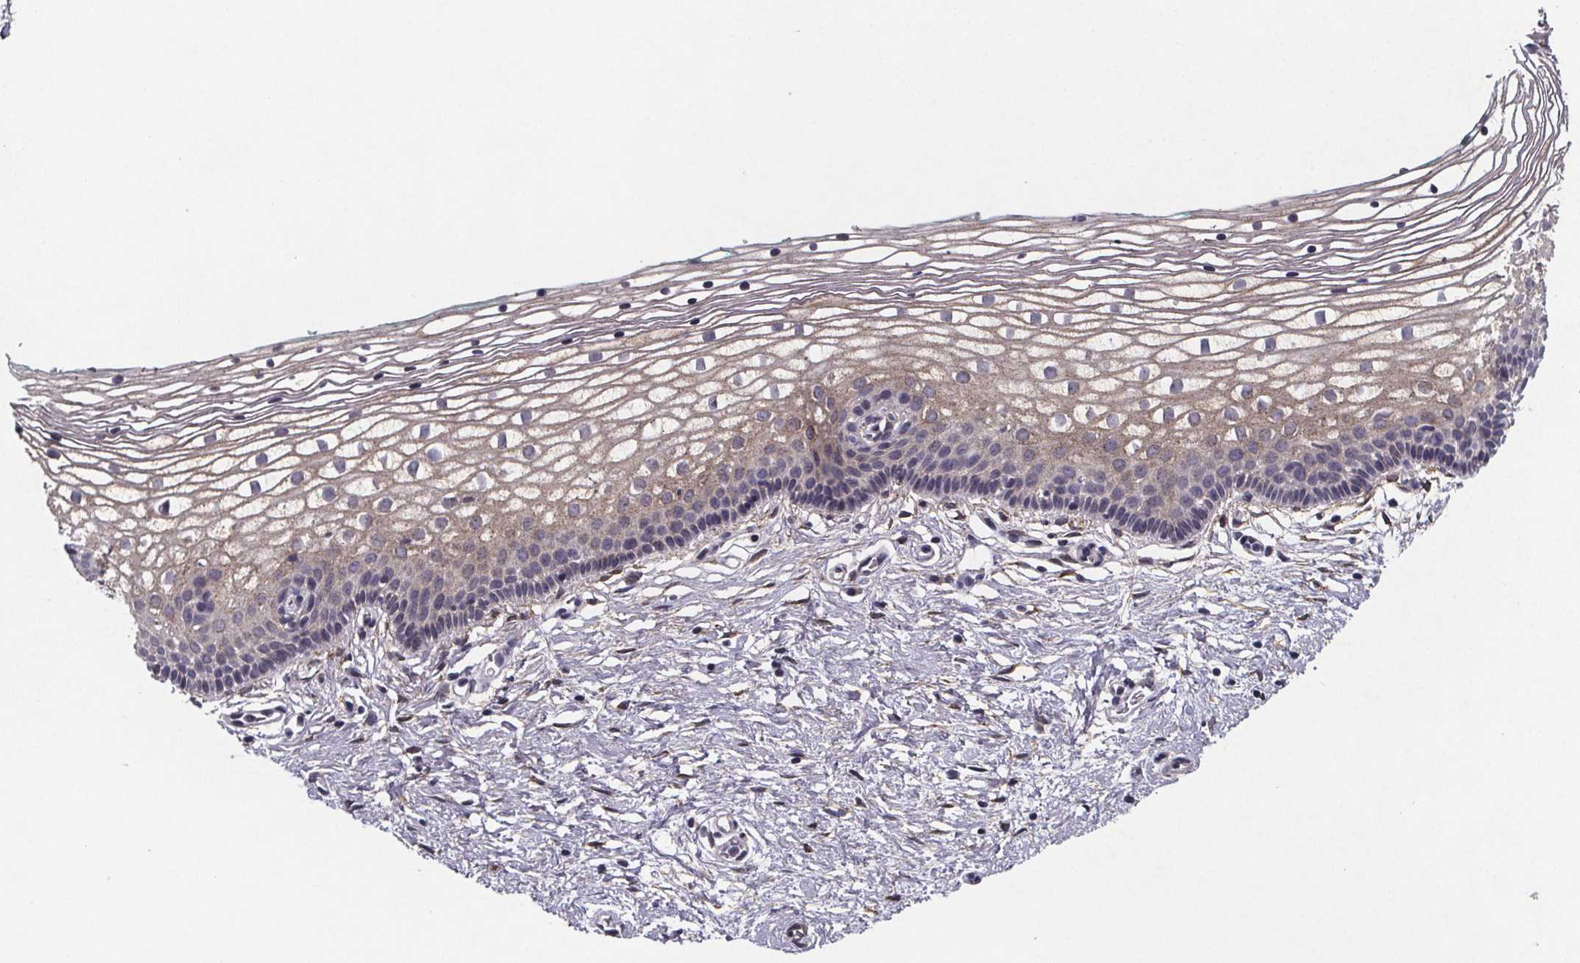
{"staining": {"intensity": "weak", "quantity": "<25%", "location": "cytoplasmic/membranous"}, "tissue": "vagina", "cell_type": "Squamous epithelial cells", "image_type": "normal", "snomed": [{"axis": "morphology", "description": "Normal tissue, NOS"}, {"axis": "topography", "description": "Vagina"}], "caption": "Image shows no significant protein positivity in squamous epithelial cells of benign vagina. The staining was performed using DAB to visualize the protein expression in brown, while the nuclei were stained in blue with hematoxylin (Magnification: 20x).", "gene": "PALLD", "patient": {"sex": "female", "age": 36}}